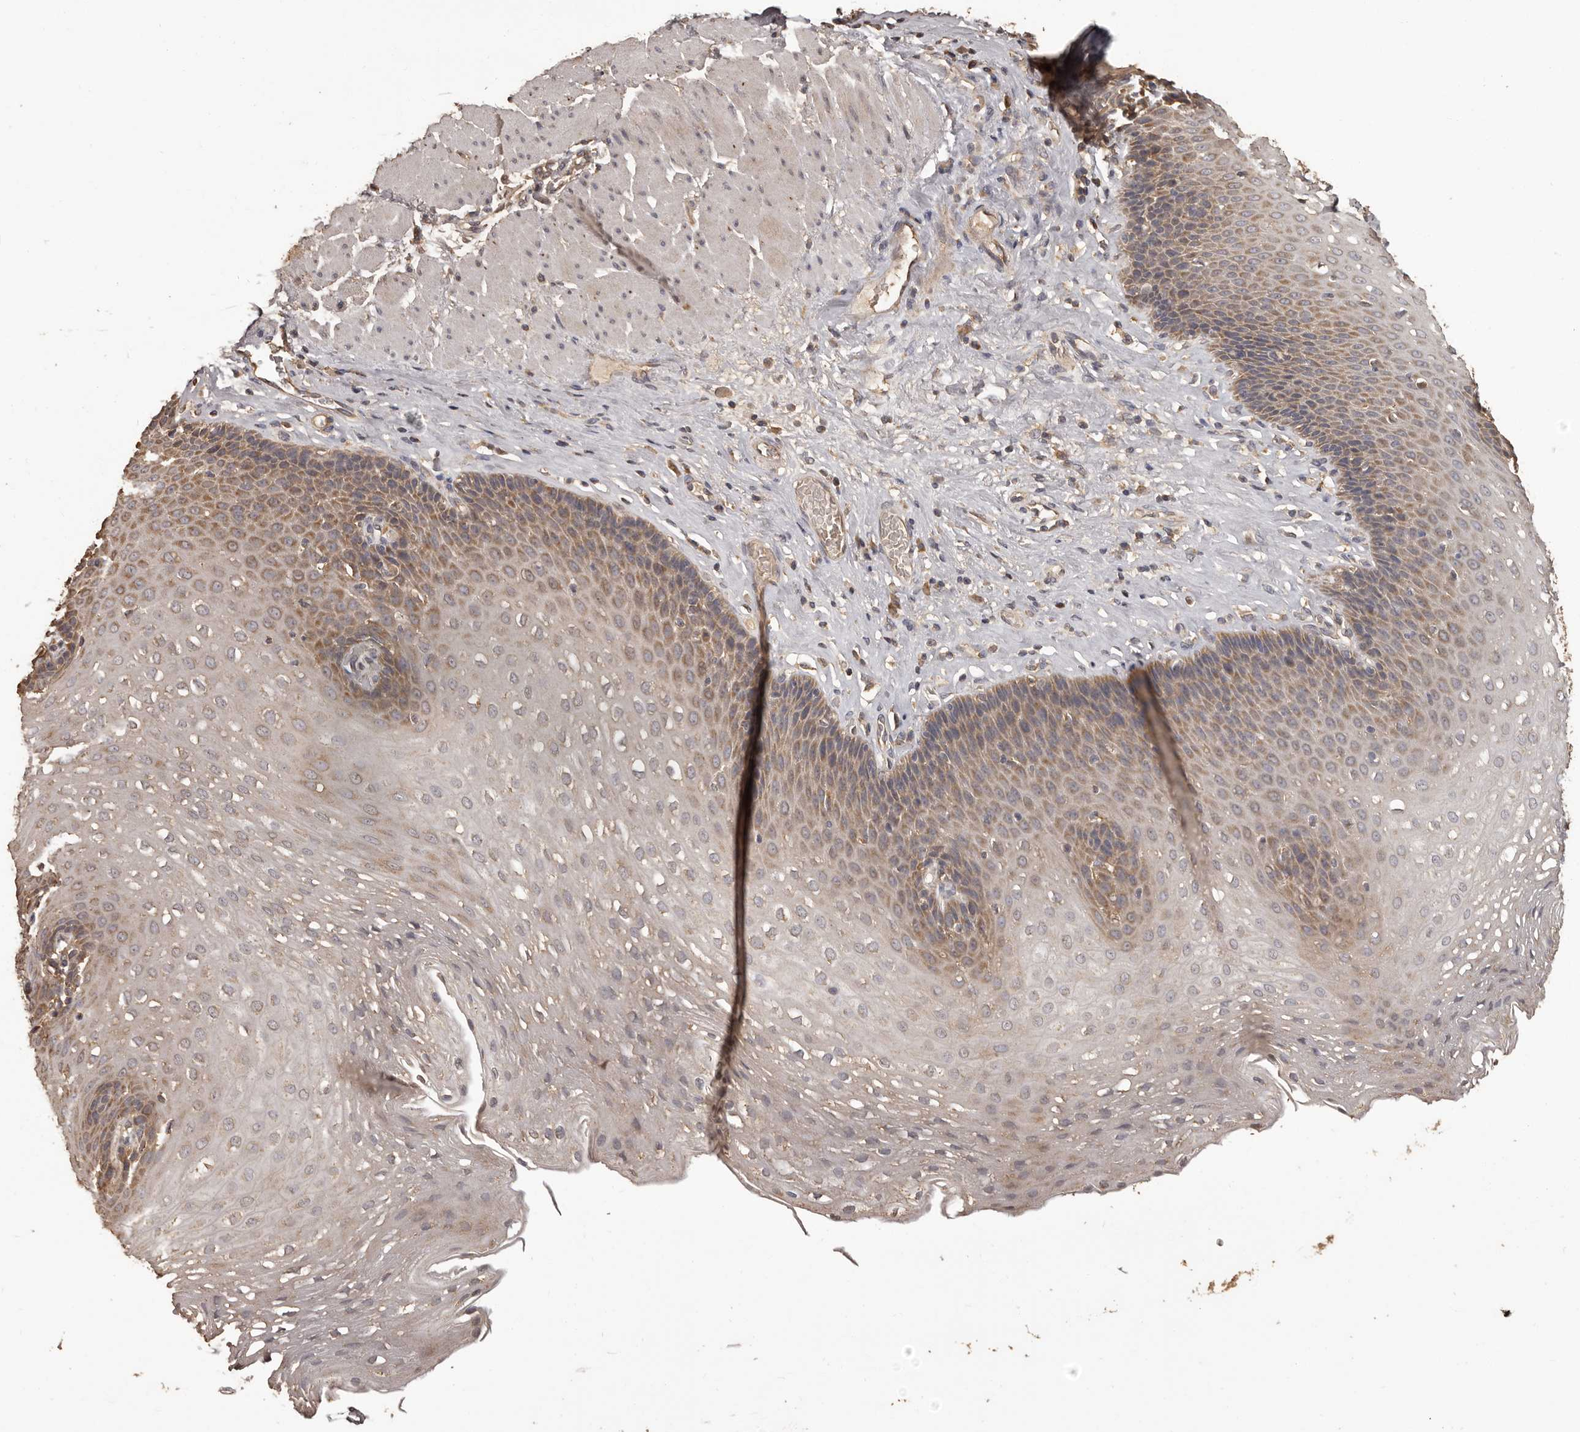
{"staining": {"intensity": "moderate", "quantity": "<25%", "location": "cytoplasmic/membranous"}, "tissue": "esophagus", "cell_type": "Squamous epithelial cells", "image_type": "normal", "snomed": [{"axis": "morphology", "description": "Normal tissue, NOS"}, {"axis": "topography", "description": "Esophagus"}], "caption": "Moderate cytoplasmic/membranous staining is identified in approximately <25% of squamous epithelial cells in unremarkable esophagus.", "gene": "MGAT5", "patient": {"sex": "female", "age": 66}}